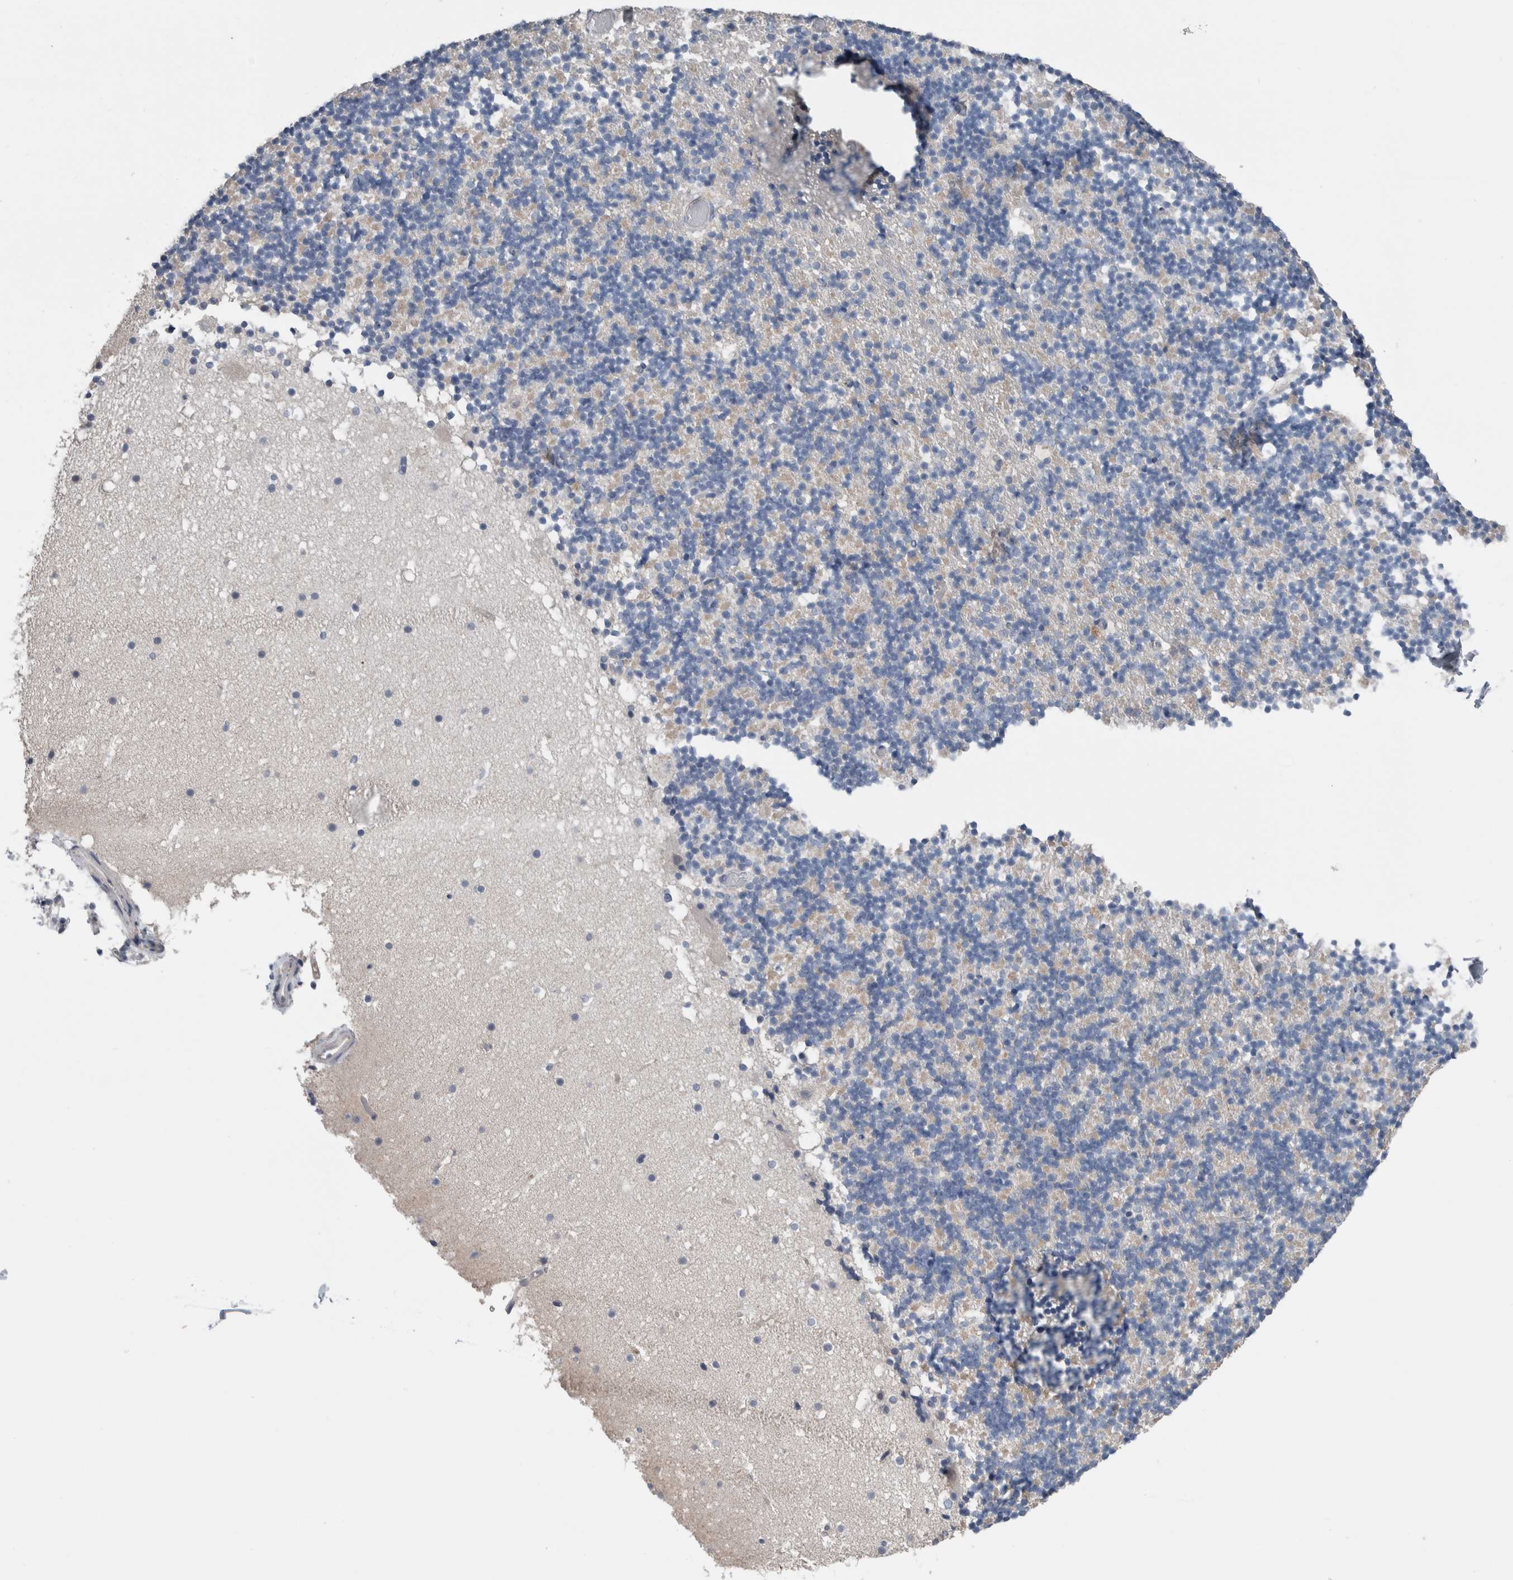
{"staining": {"intensity": "negative", "quantity": "none", "location": "none"}, "tissue": "cerebellum", "cell_type": "Cells in granular layer", "image_type": "normal", "snomed": [{"axis": "morphology", "description": "Normal tissue, NOS"}, {"axis": "topography", "description": "Cerebellum"}], "caption": "This is a image of IHC staining of normal cerebellum, which shows no positivity in cells in granular layer.", "gene": "CRNN", "patient": {"sex": "male", "age": 57}}